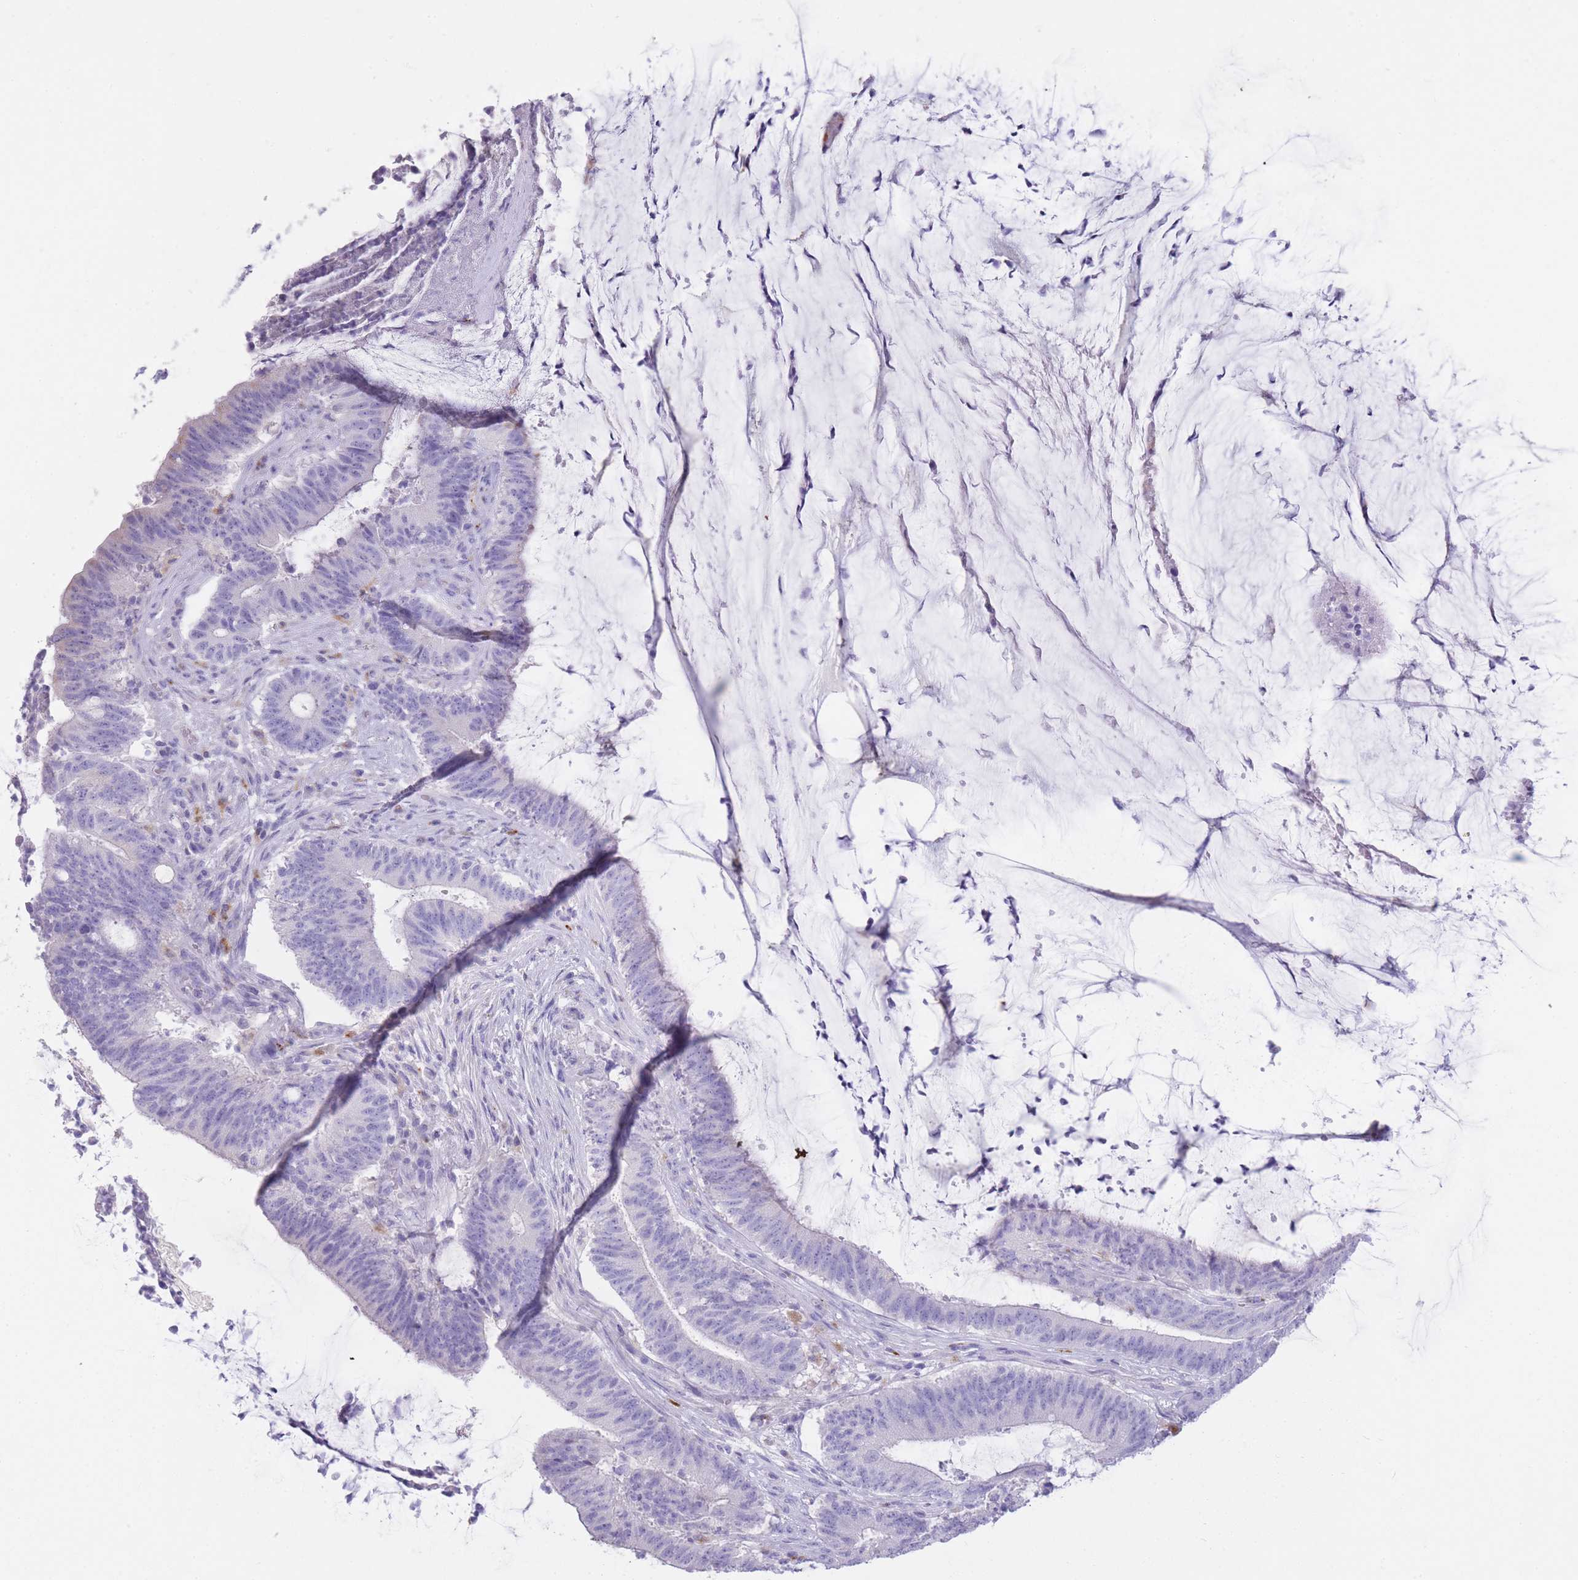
{"staining": {"intensity": "negative", "quantity": "none", "location": "none"}, "tissue": "colorectal cancer", "cell_type": "Tumor cells", "image_type": "cancer", "snomed": [{"axis": "morphology", "description": "Adenocarcinoma, NOS"}, {"axis": "topography", "description": "Colon"}], "caption": "This is a histopathology image of immunohistochemistry staining of colorectal cancer, which shows no positivity in tumor cells.", "gene": "GAA", "patient": {"sex": "female", "age": 43}}